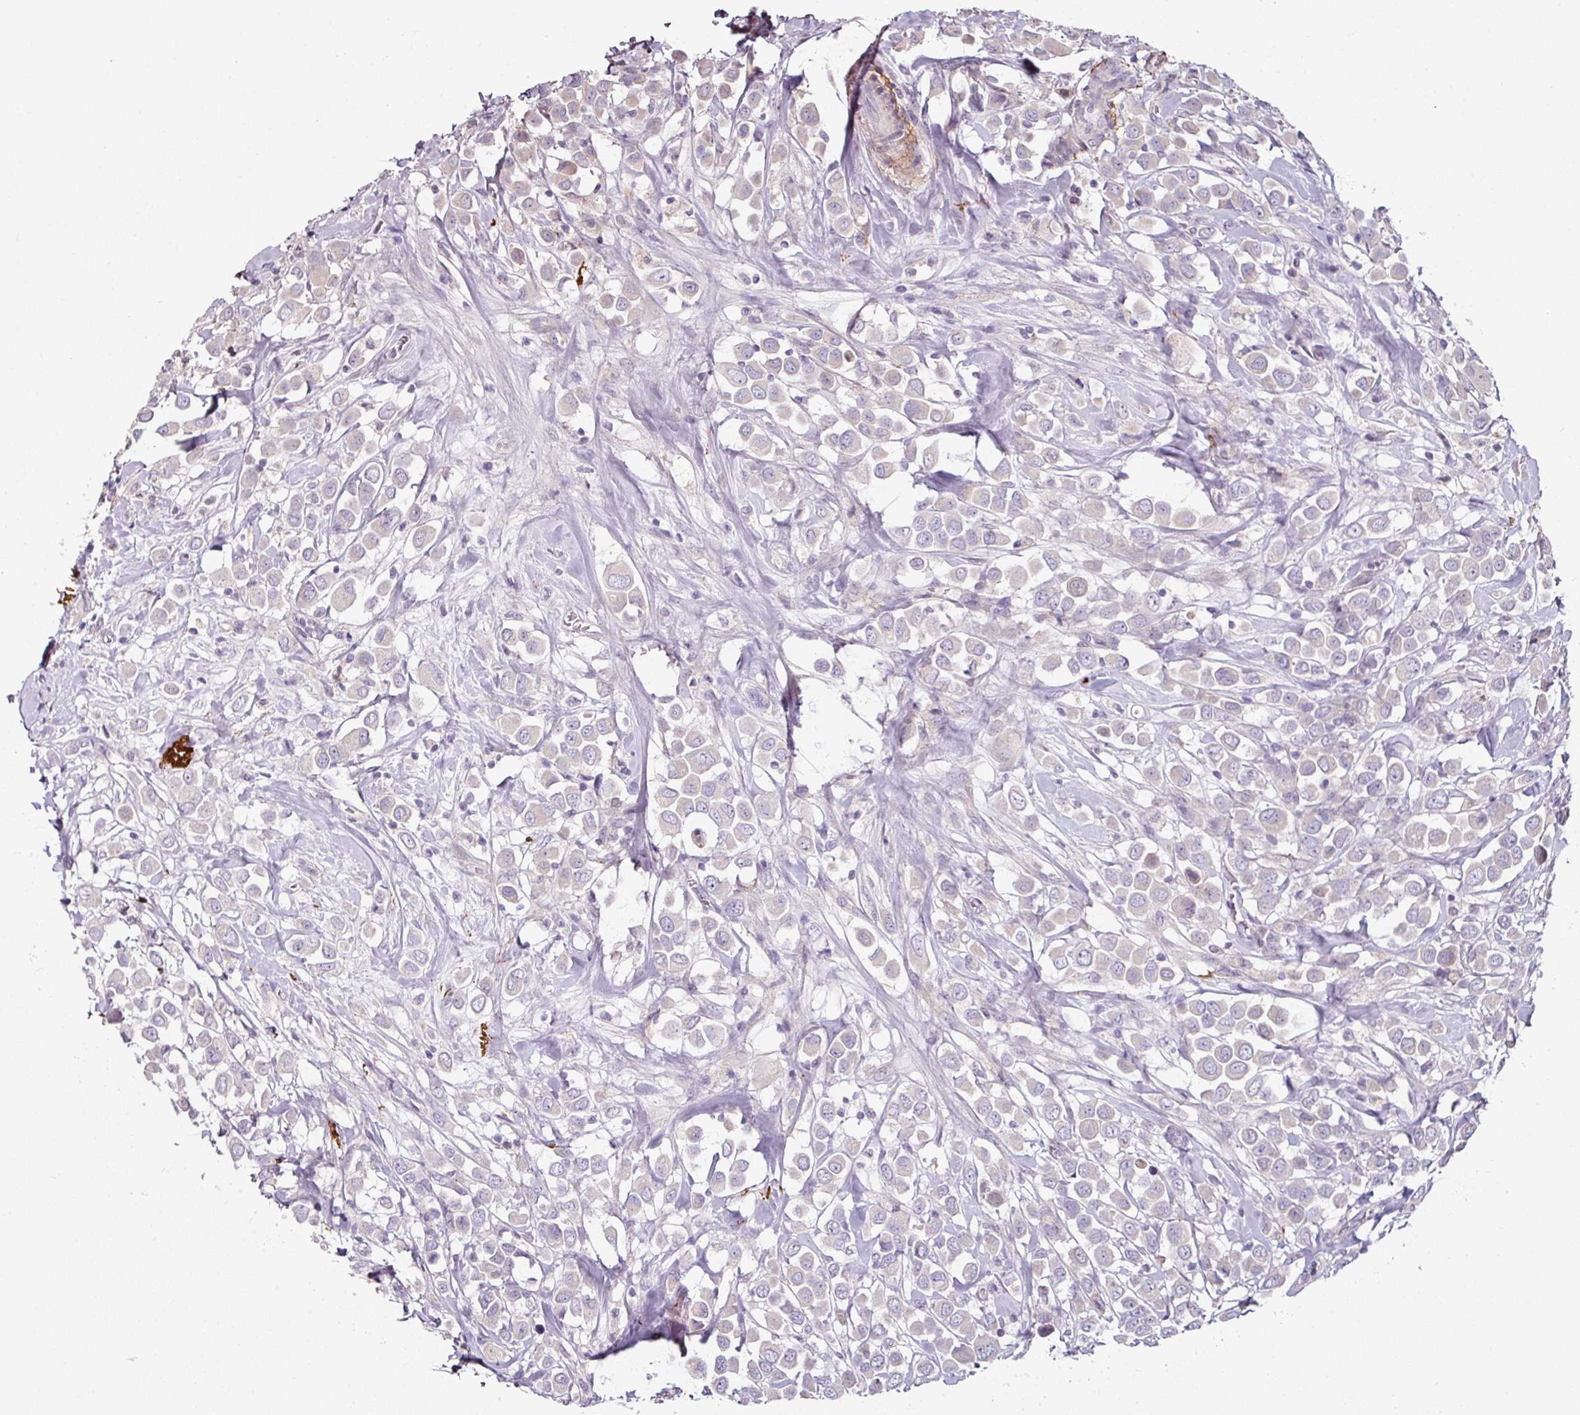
{"staining": {"intensity": "weak", "quantity": "<25%", "location": "cytoplasmic/membranous"}, "tissue": "breast cancer", "cell_type": "Tumor cells", "image_type": "cancer", "snomed": [{"axis": "morphology", "description": "Duct carcinoma"}, {"axis": "topography", "description": "Breast"}], "caption": "IHC image of neoplastic tissue: human breast cancer (intraductal carcinoma) stained with DAB displays no significant protein staining in tumor cells. The staining is performed using DAB brown chromogen with nuclei counter-stained in using hematoxylin.", "gene": "MTMR14", "patient": {"sex": "female", "age": 61}}